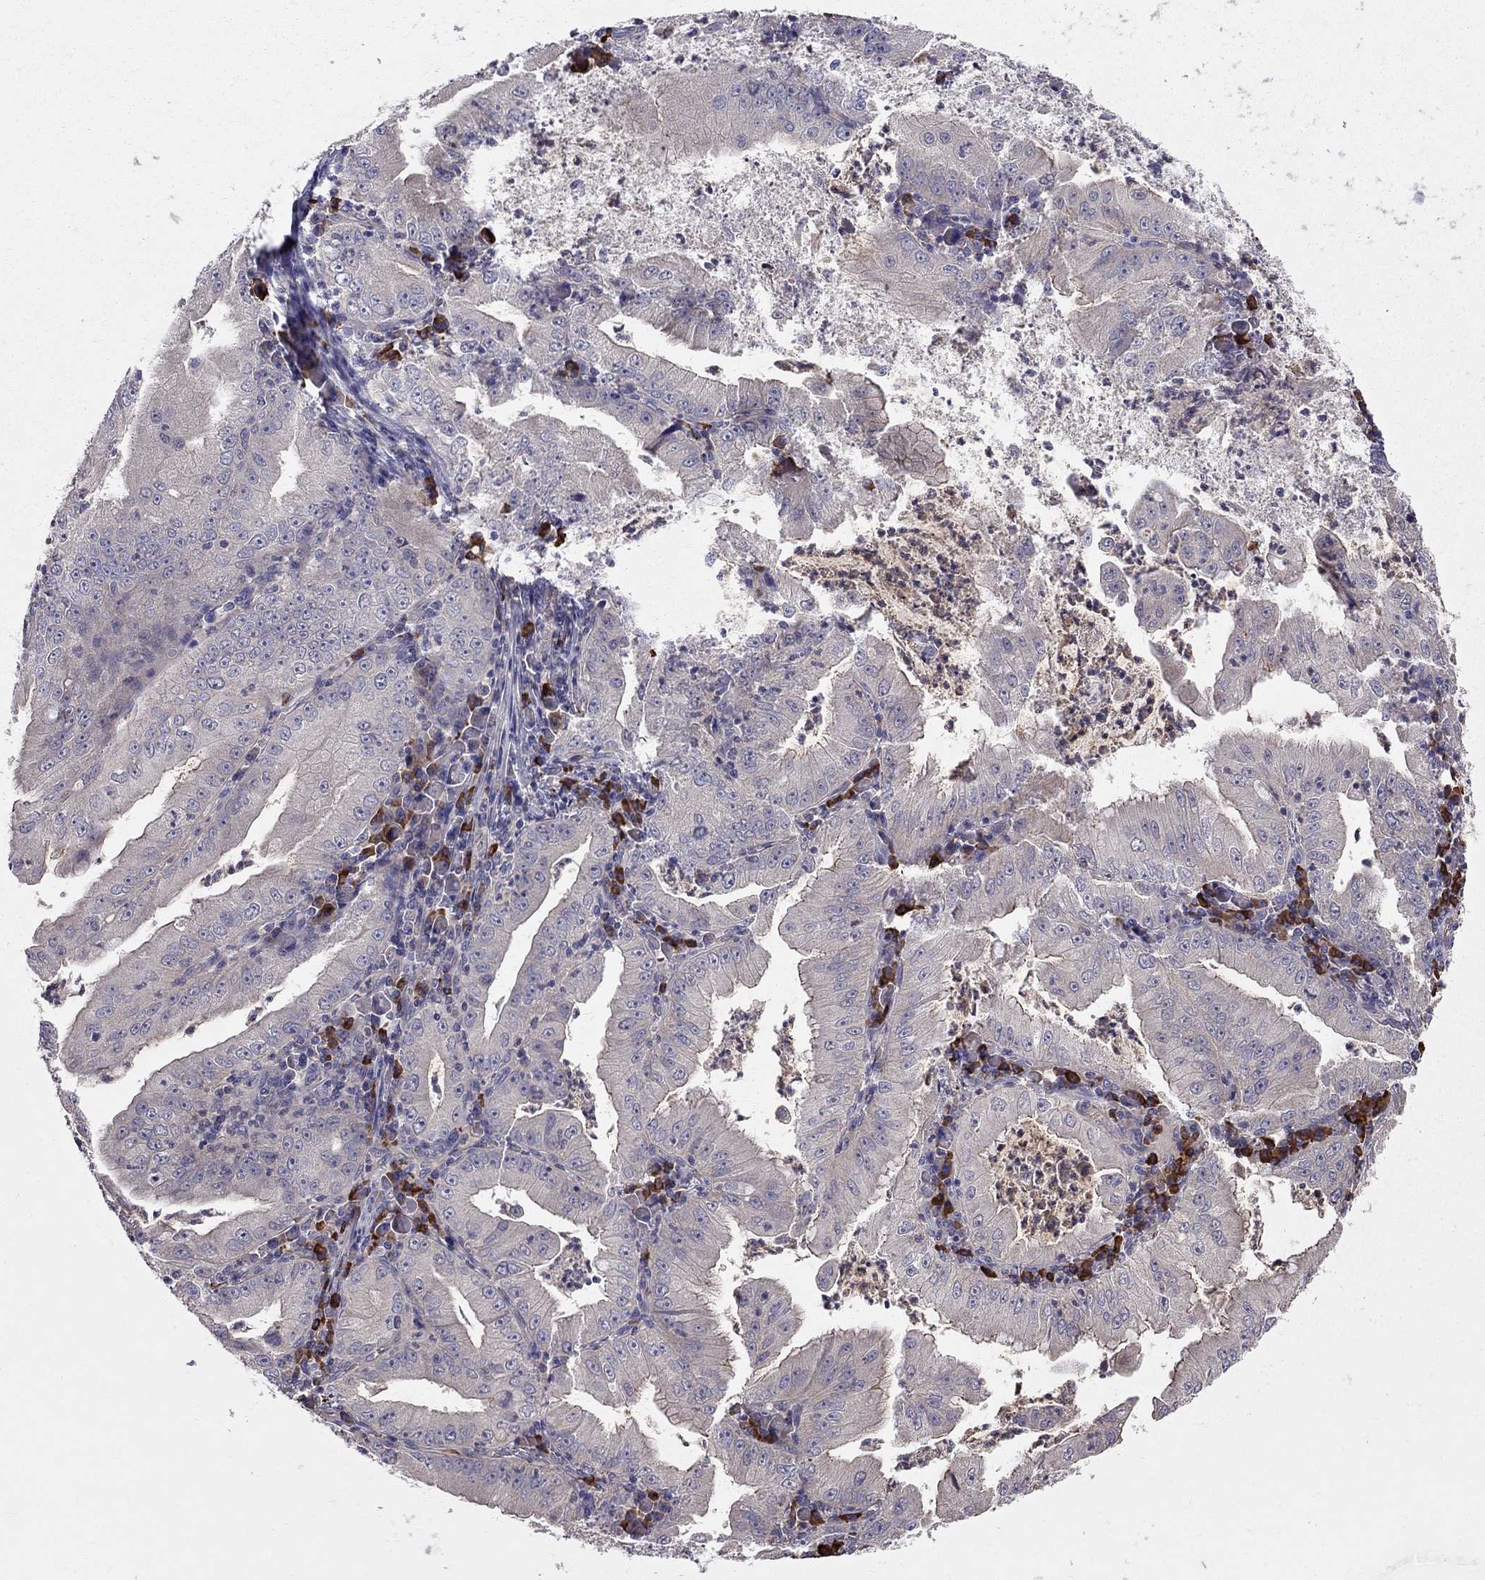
{"staining": {"intensity": "weak", "quantity": "<25%", "location": "cytoplasmic/membranous"}, "tissue": "stomach cancer", "cell_type": "Tumor cells", "image_type": "cancer", "snomed": [{"axis": "morphology", "description": "Adenocarcinoma, NOS"}, {"axis": "topography", "description": "Stomach"}], "caption": "There is no significant positivity in tumor cells of adenocarcinoma (stomach). (DAB immunohistochemistry, high magnification).", "gene": "PIK3CG", "patient": {"sex": "male", "age": 76}}